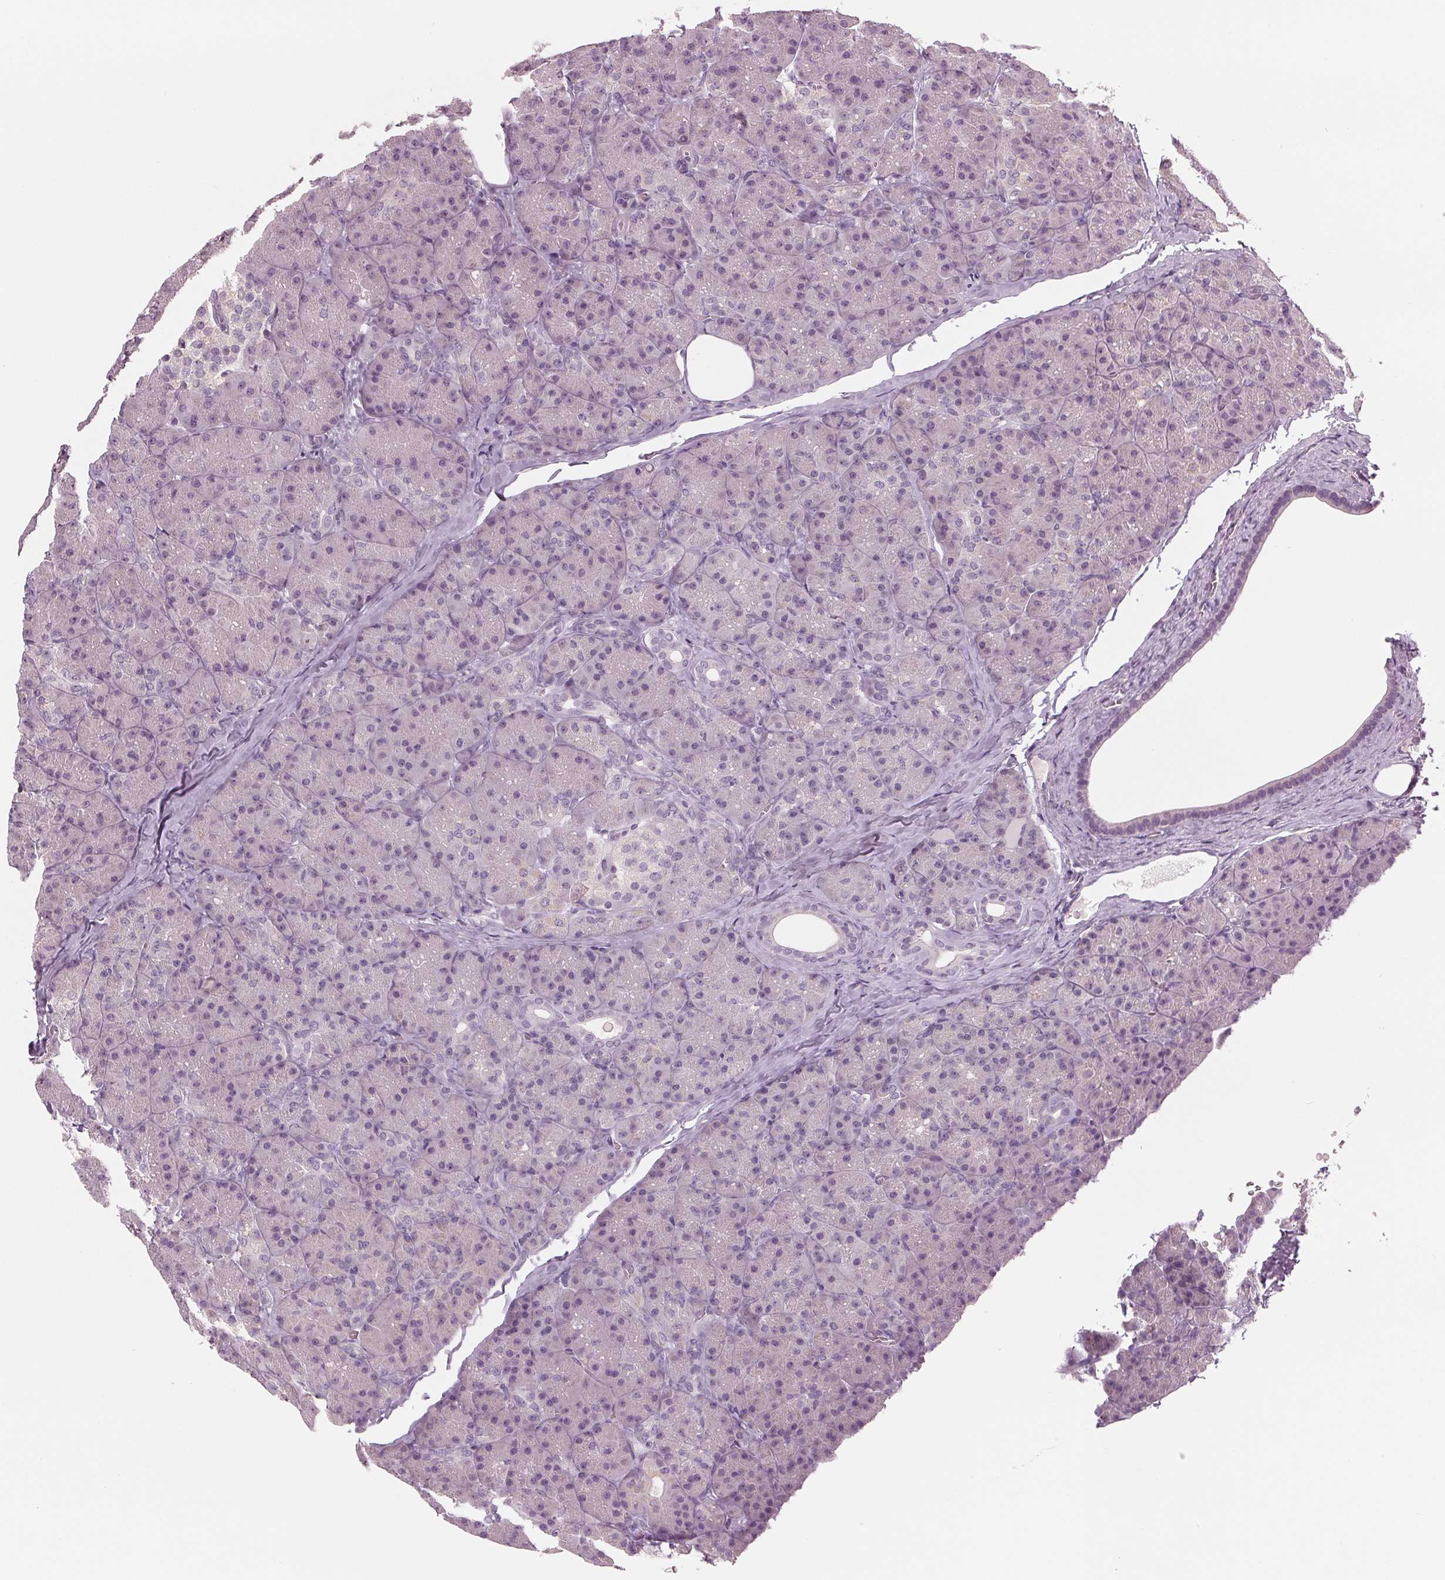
{"staining": {"intensity": "moderate", "quantity": "<25%", "location": "cytoplasmic/membranous"}, "tissue": "pancreas", "cell_type": "Exocrine glandular cells", "image_type": "normal", "snomed": [{"axis": "morphology", "description": "Normal tissue, NOS"}, {"axis": "topography", "description": "Pancreas"}], "caption": "Moderate cytoplasmic/membranous staining is identified in approximately <25% of exocrine glandular cells in normal pancreas. (IHC, brightfield microscopy, high magnification).", "gene": "PRAP1", "patient": {"sex": "male", "age": 57}}